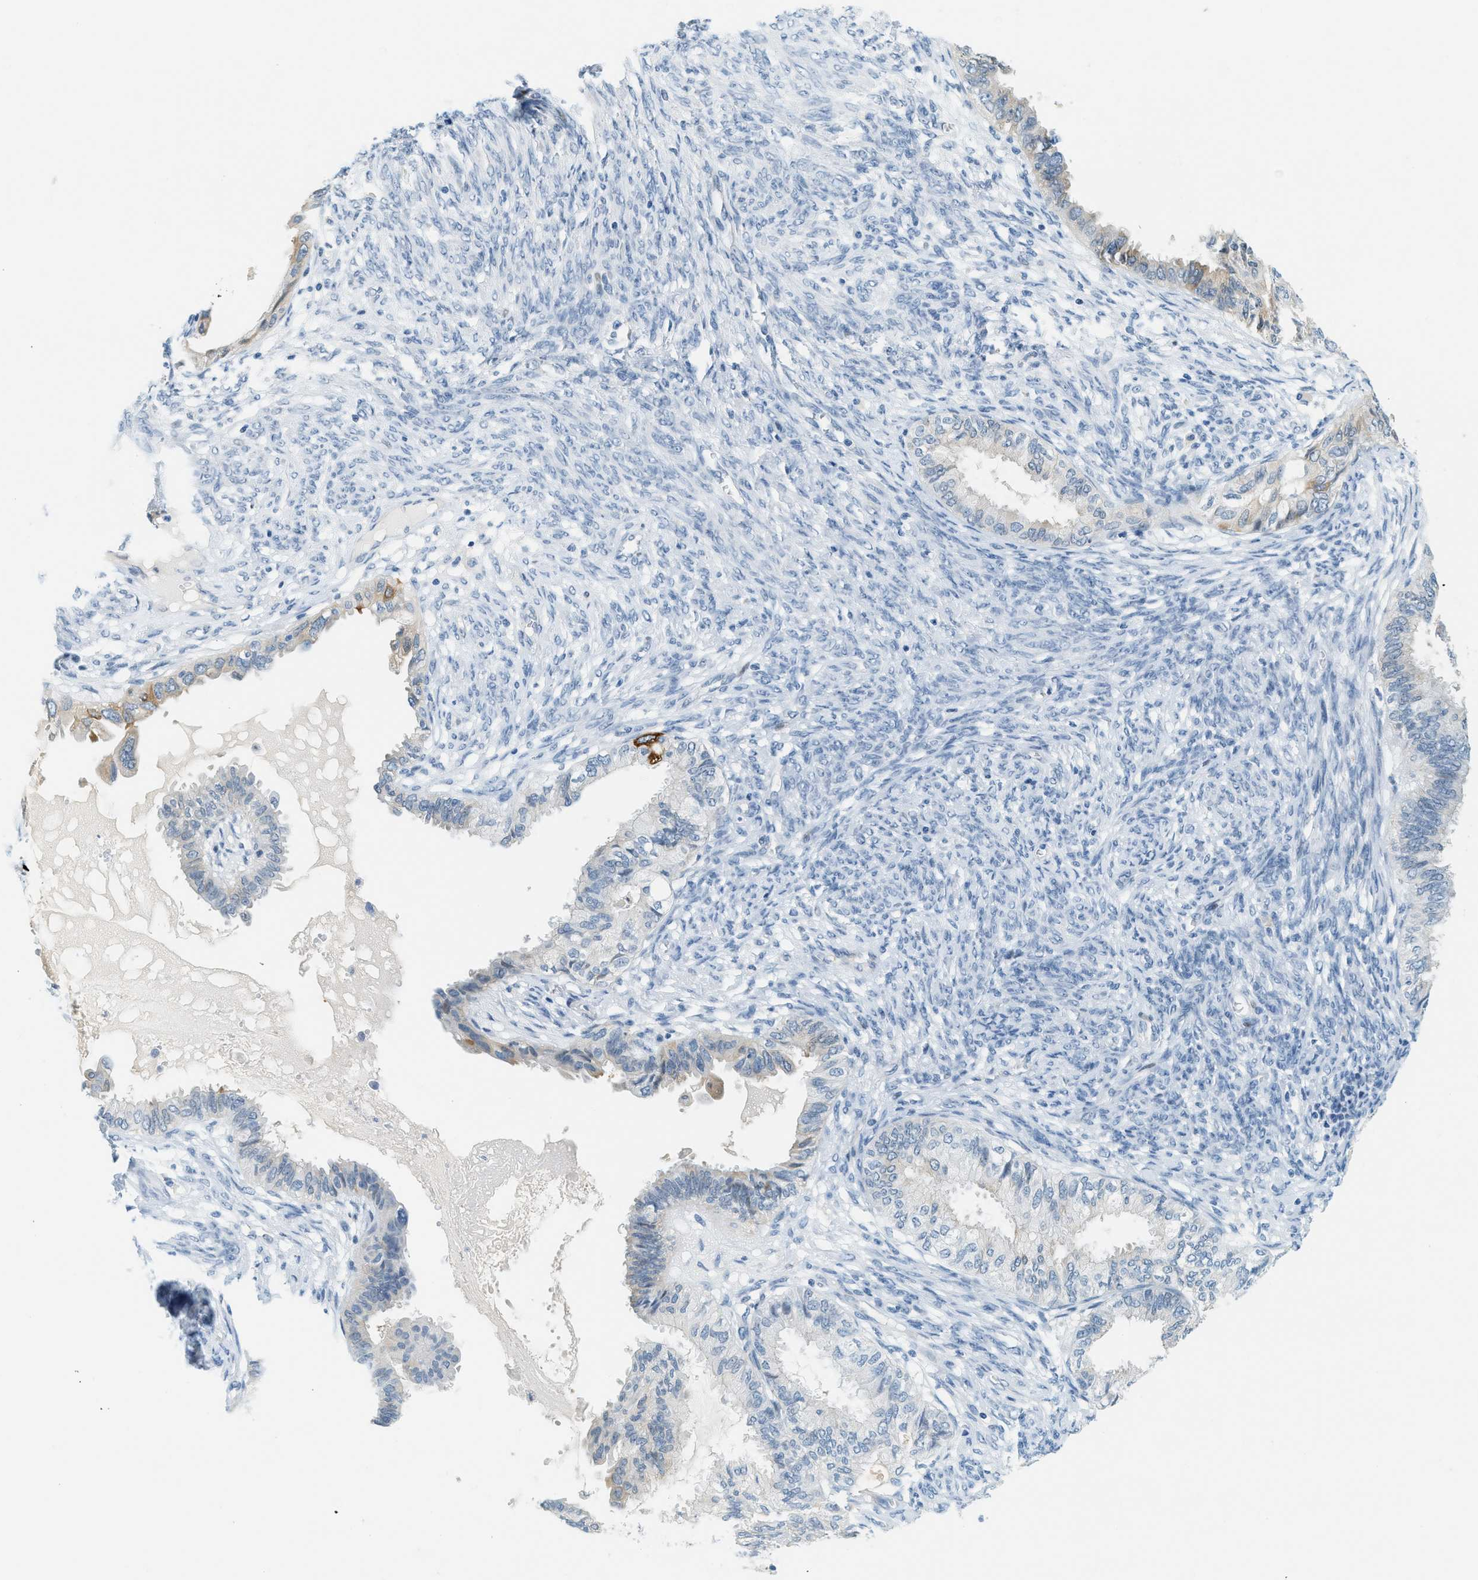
{"staining": {"intensity": "weak", "quantity": "<25%", "location": "cytoplasmic/membranous"}, "tissue": "cervical cancer", "cell_type": "Tumor cells", "image_type": "cancer", "snomed": [{"axis": "morphology", "description": "Normal tissue, NOS"}, {"axis": "morphology", "description": "Adenocarcinoma, NOS"}, {"axis": "topography", "description": "Cervix"}, {"axis": "topography", "description": "Endometrium"}], "caption": "Tumor cells show no significant protein expression in cervical cancer.", "gene": "CYP4X1", "patient": {"sex": "female", "age": 86}}